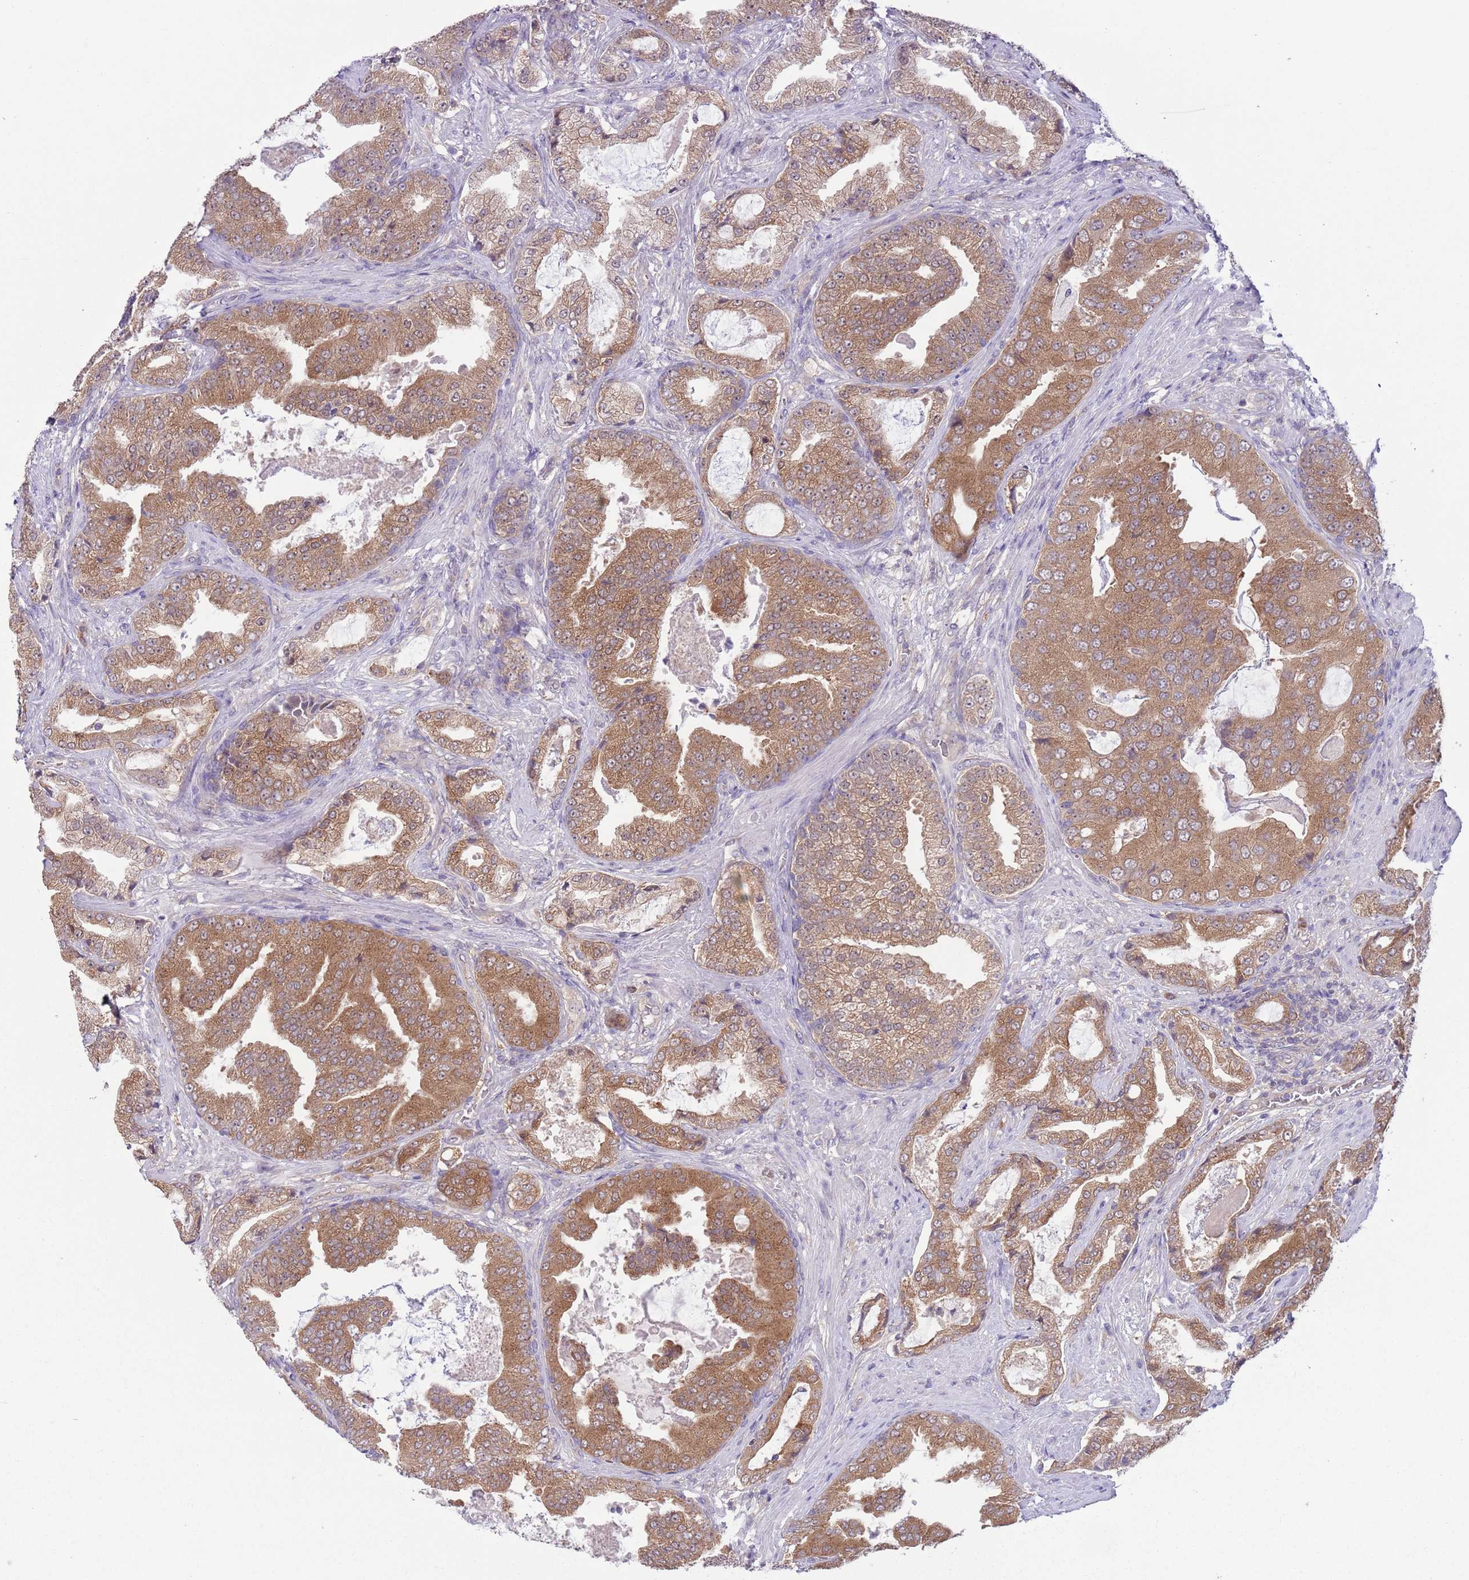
{"staining": {"intensity": "moderate", "quantity": ">75%", "location": "cytoplasmic/membranous"}, "tissue": "prostate cancer", "cell_type": "Tumor cells", "image_type": "cancer", "snomed": [{"axis": "morphology", "description": "Adenocarcinoma, High grade"}, {"axis": "topography", "description": "Prostate"}], "caption": "The immunohistochemical stain highlights moderate cytoplasmic/membranous staining in tumor cells of adenocarcinoma (high-grade) (prostate) tissue.", "gene": "COPE", "patient": {"sex": "male", "age": 68}}